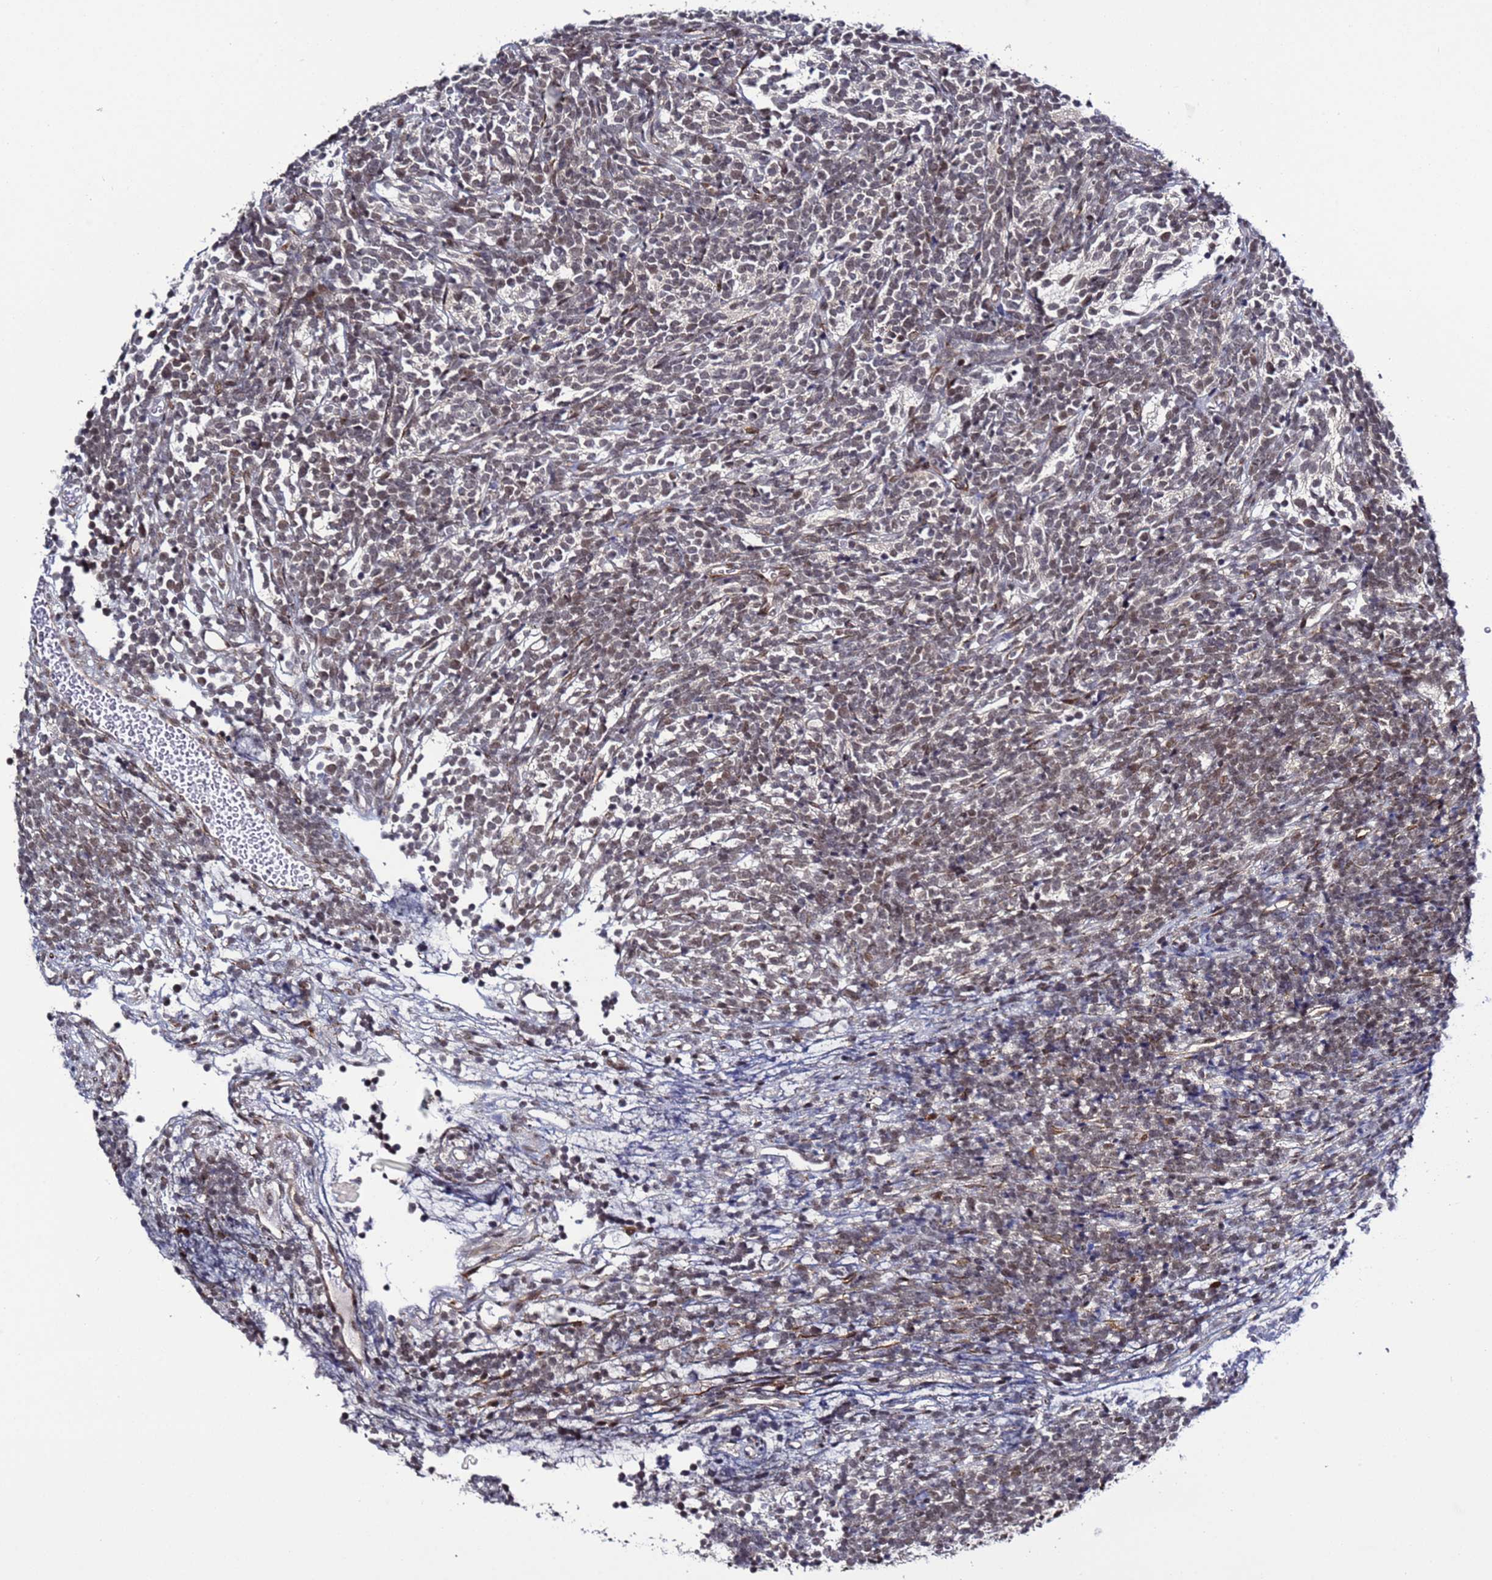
{"staining": {"intensity": "weak", "quantity": "25%-75%", "location": "nuclear"}, "tissue": "glioma", "cell_type": "Tumor cells", "image_type": "cancer", "snomed": [{"axis": "morphology", "description": "Glioma, malignant, Low grade"}, {"axis": "topography", "description": "Brain"}], "caption": "Tumor cells reveal low levels of weak nuclear expression in about 25%-75% of cells in glioma.", "gene": "POLR2D", "patient": {"sex": "female", "age": 1}}